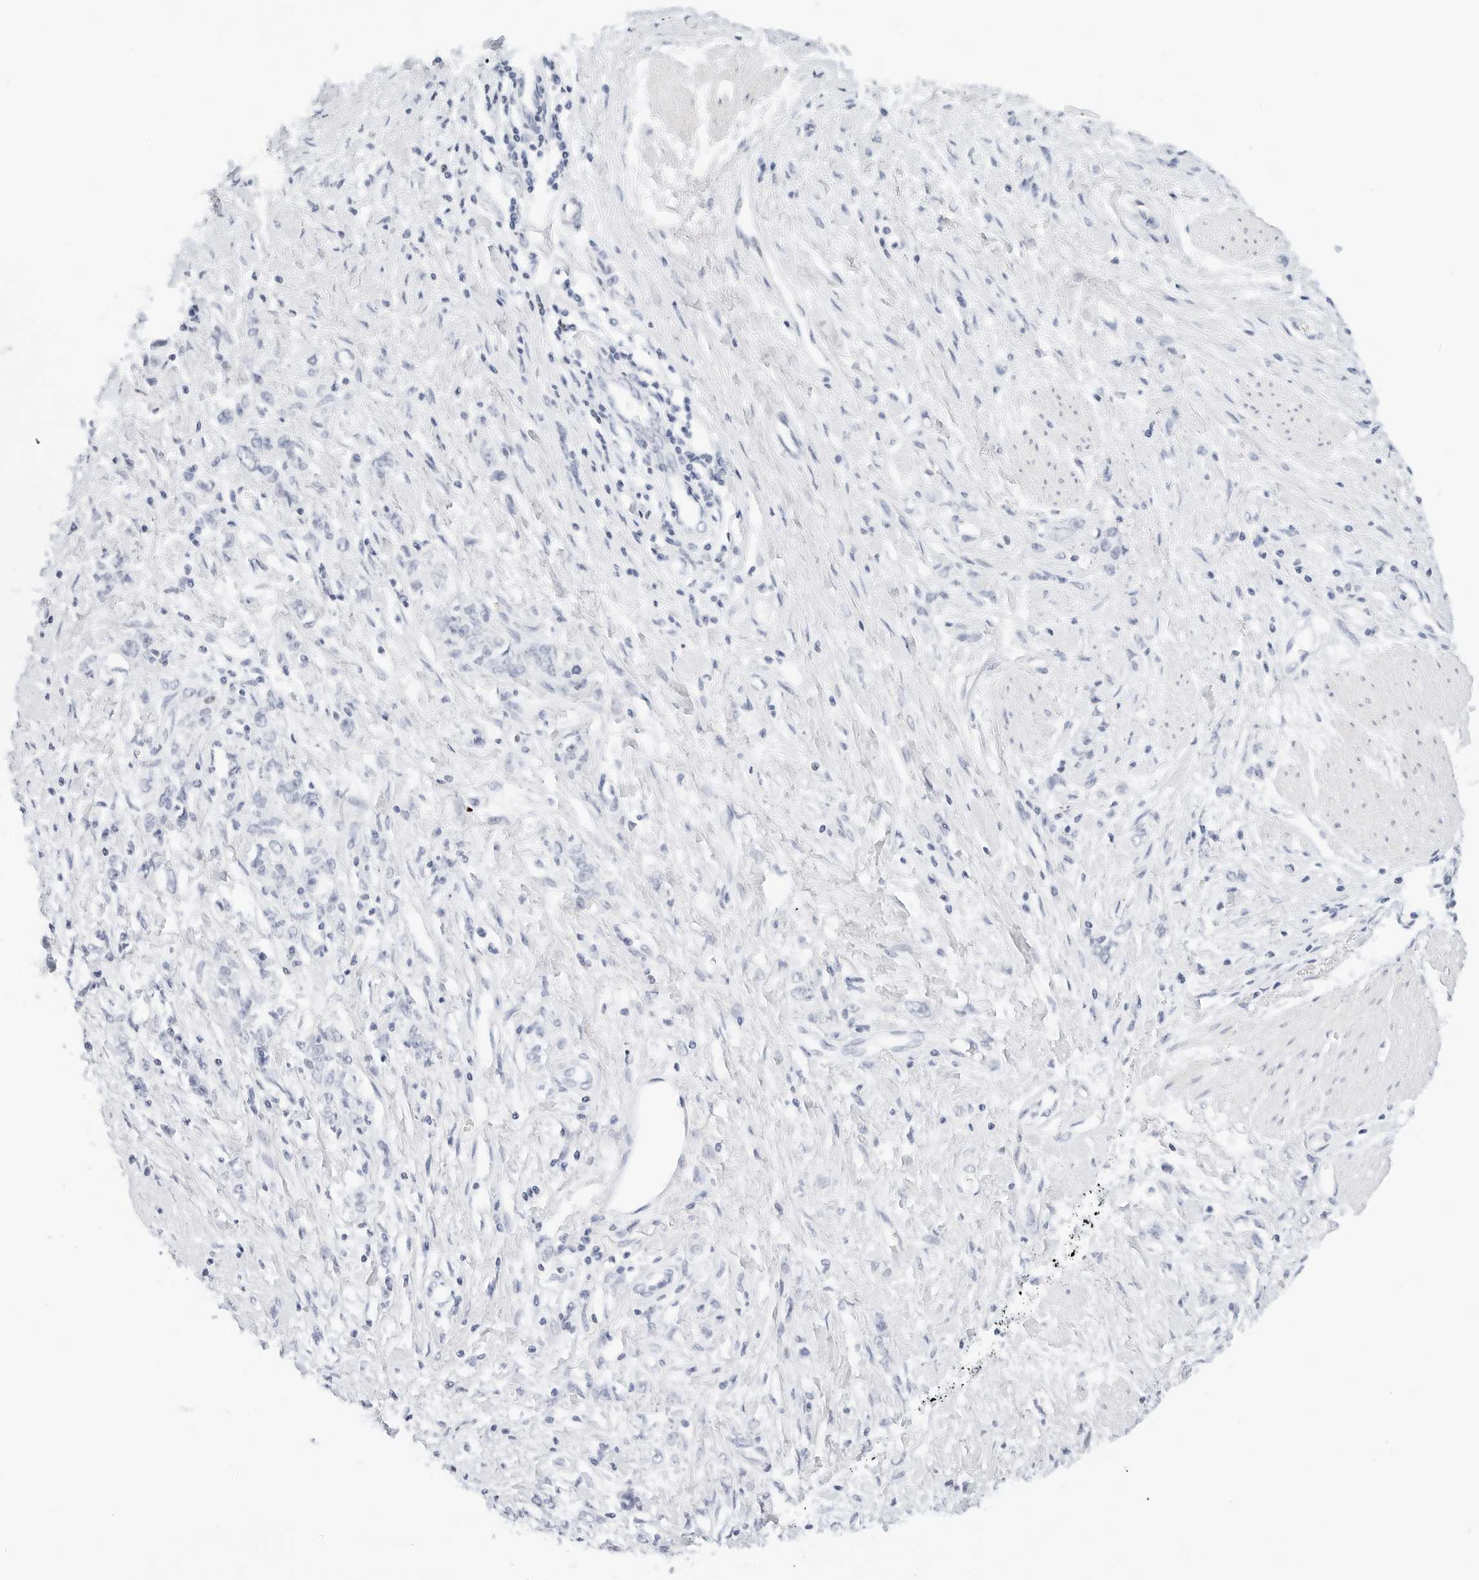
{"staining": {"intensity": "negative", "quantity": "none", "location": "none"}, "tissue": "stomach cancer", "cell_type": "Tumor cells", "image_type": "cancer", "snomed": [{"axis": "morphology", "description": "Adenocarcinoma, NOS"}, {"axis": "topography", "description": "Stomach"}], "caption": "The immunohistochemistry micrograph has no significant staining in tumor cells of stomach cancer tissue.", "gene": "CD22", "patient": {"sex": "female", "age": 76}}